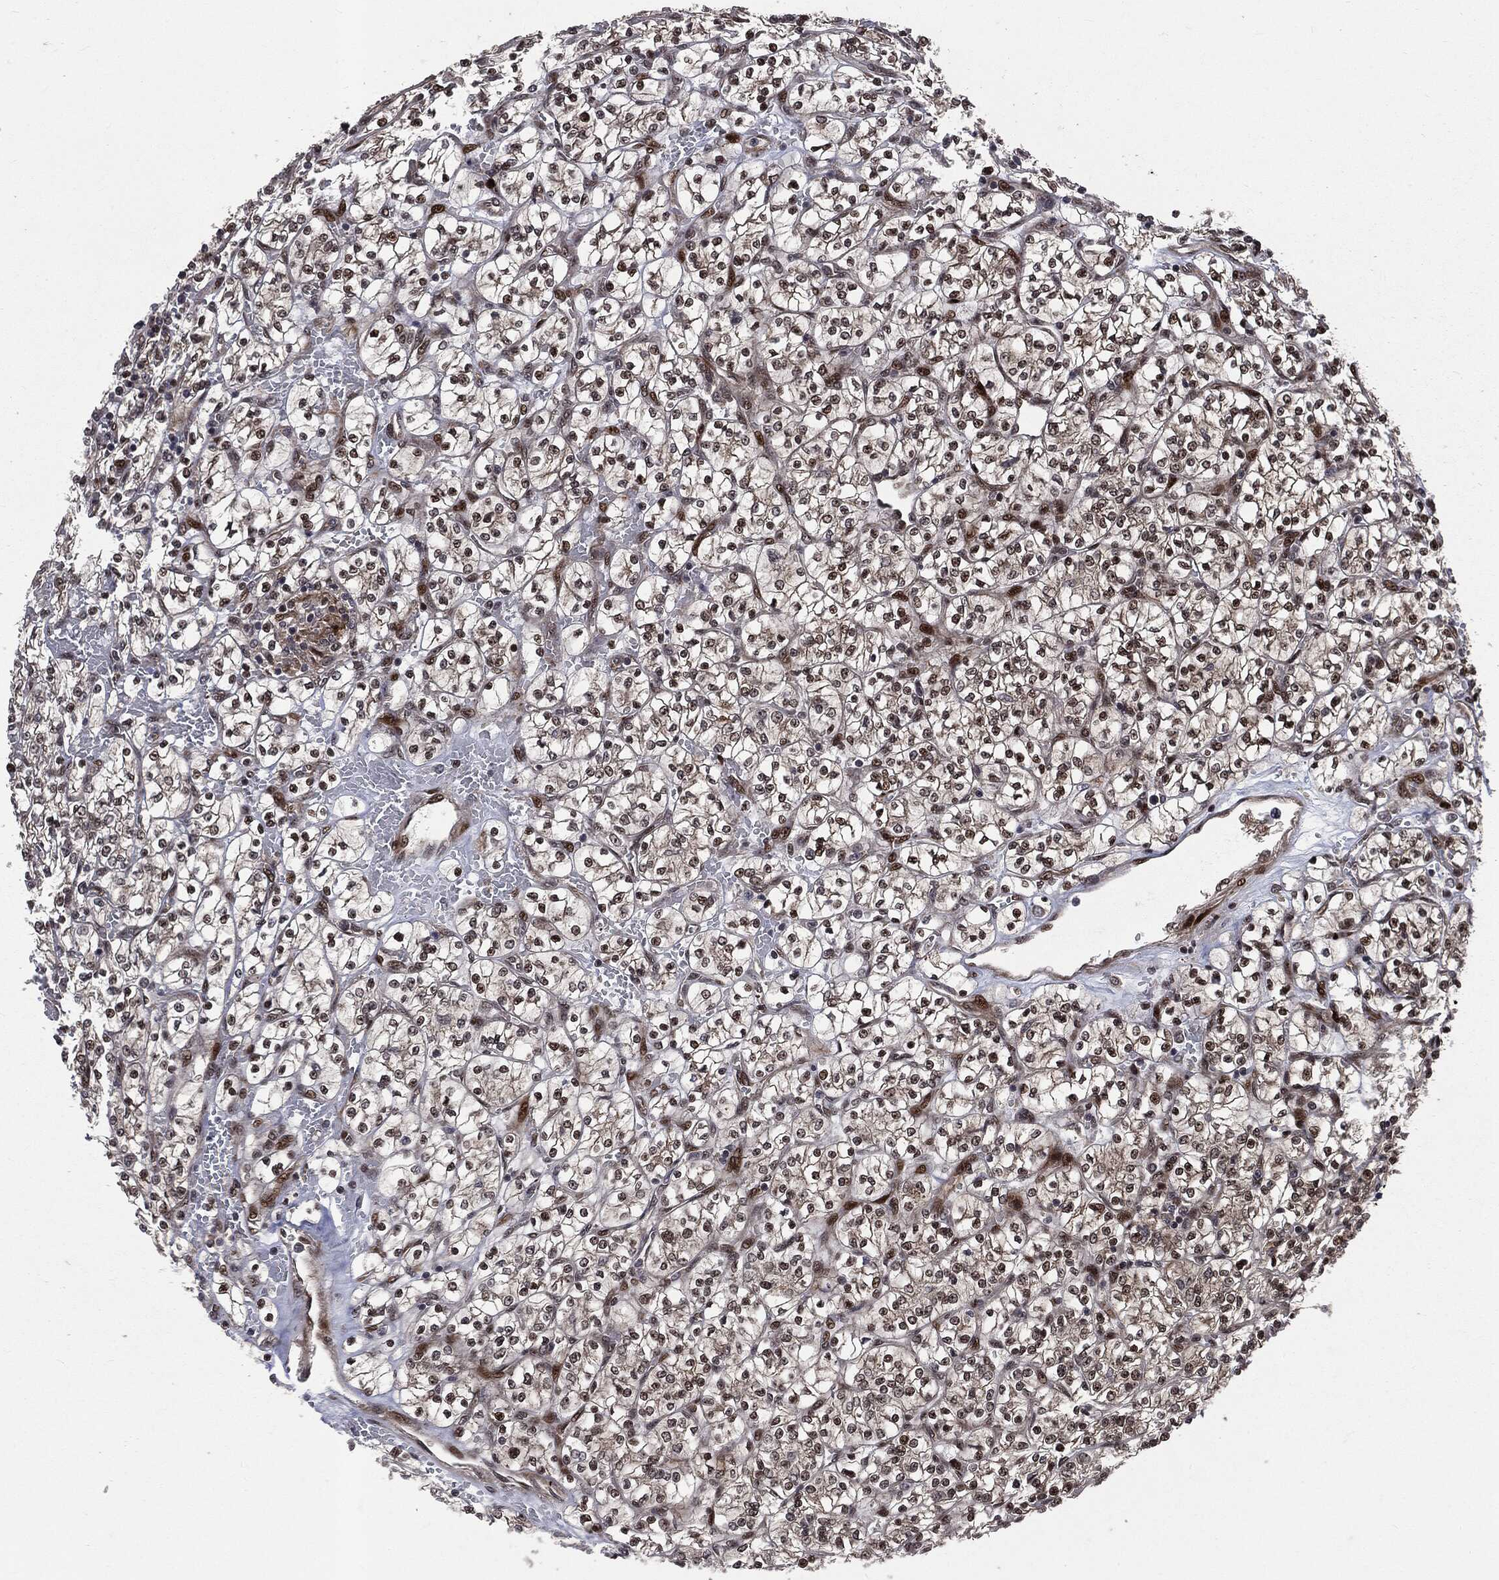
{"staining": {"intensity": "strong", "quantity": "<25%", "location": "nuclear"}, "tissue": "renal cancer", "cell_type": "Tumor cells", "image_type": "cancer", "snomed": [{"axis": "morphology", "description": "Adenocarcinoma, NOS"}, {"axis": "topography", "description": "Kidney"}], "caption": "Renal cancer (adenocarcinoma) stained with a protein marker shows strong staining in tumor cells.", "gene": "SMAD4", "patient": {"sex": "female", "age": 64}}